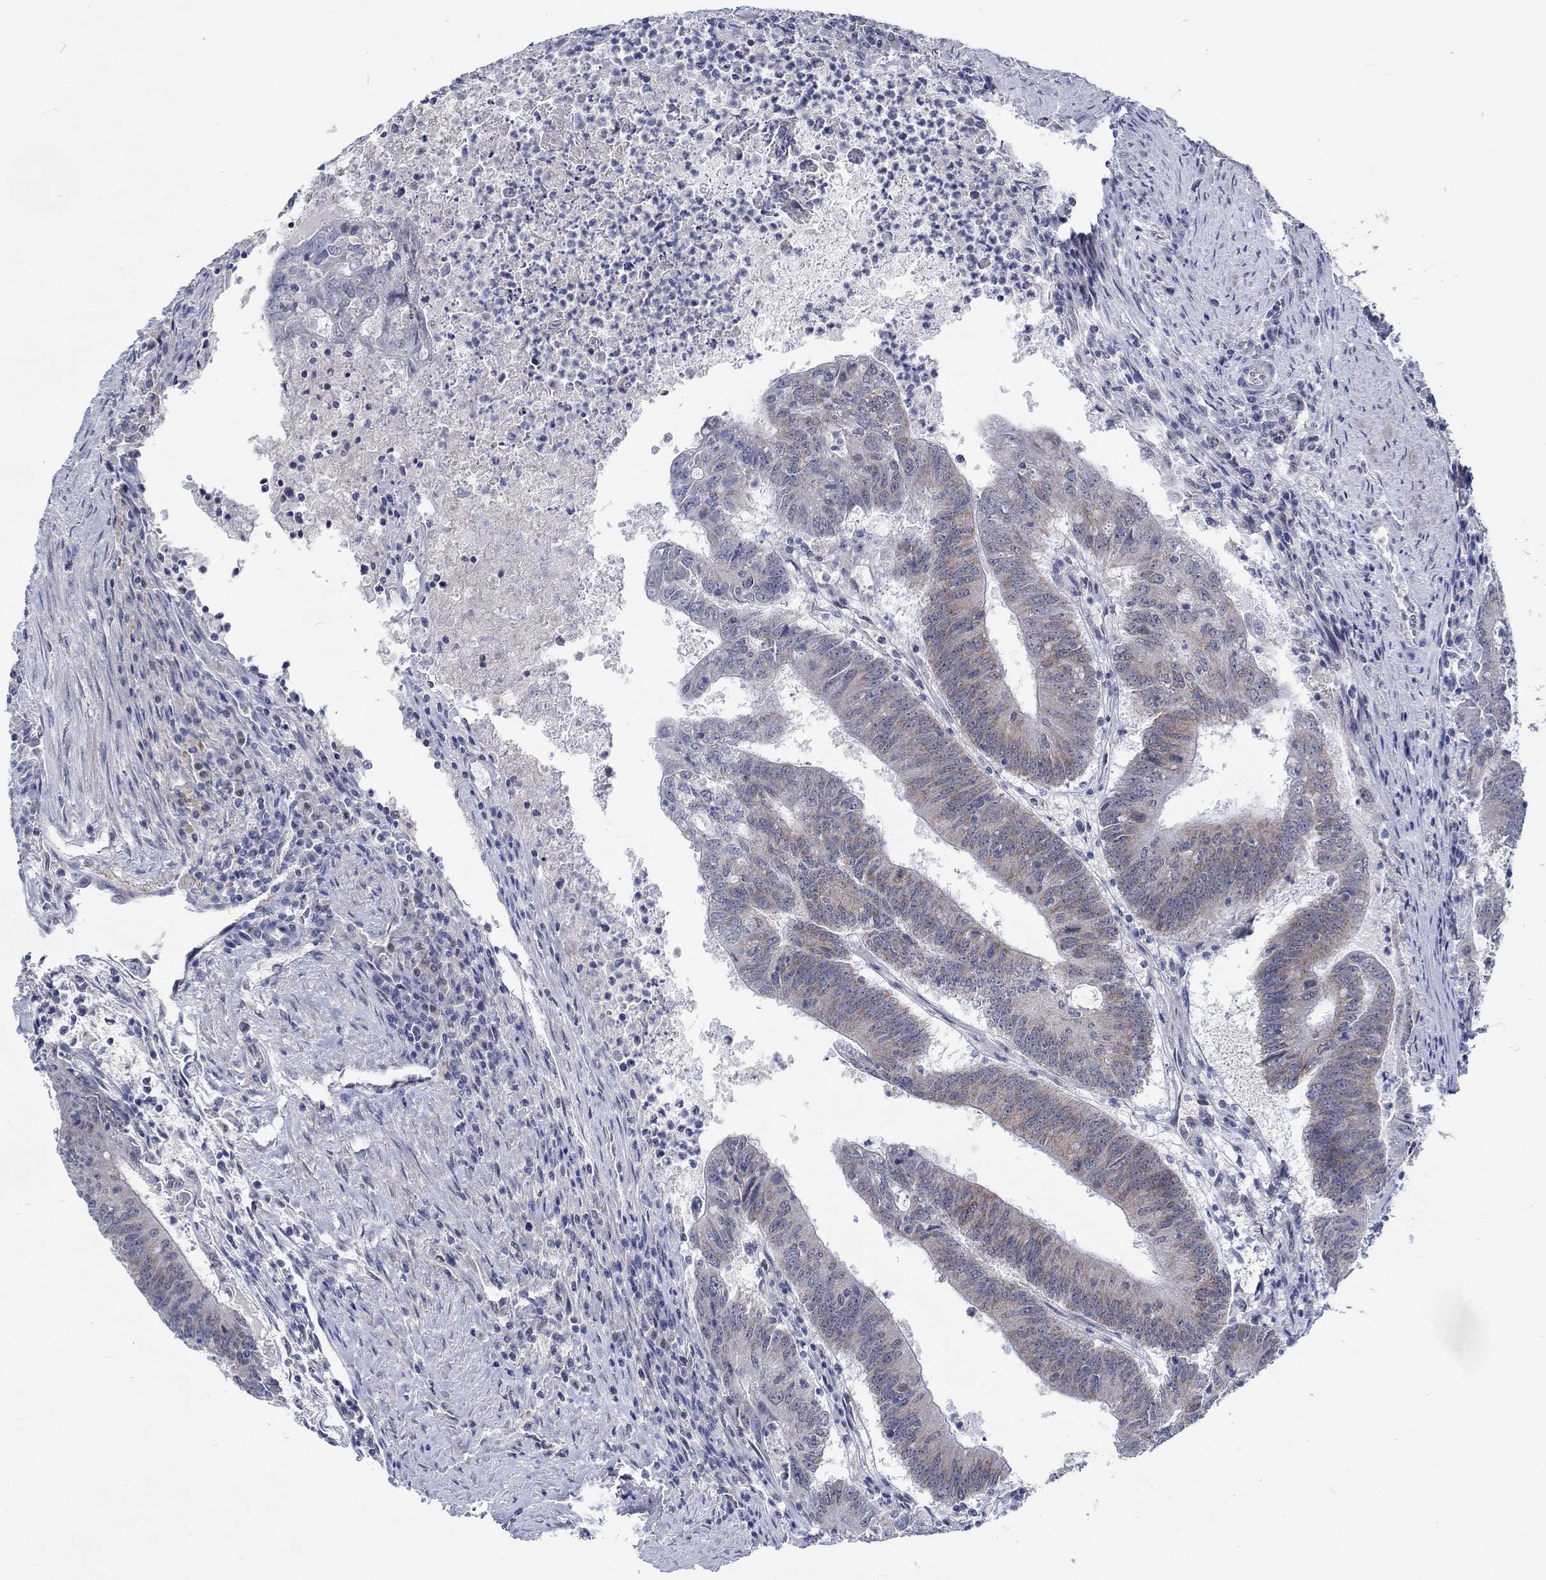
{"staining": {"intensity": "moderate", "quantity": "<25%", "location": "cytoplasmic/membranous"}, "tissue": "colorectal cancer", "cell_type": "Tumor cells", "image_type": "cancer", "snomed": [{"axis": "morphology", "description": "Adenocarcinoma, NOS"}, {"axis": "topography", "description": "Colon"}], "caption": "This is an image of immunohistochemistry staining of colorectal cancer (adenocarcinoma), which shows moderate positivity in the cytoplasmic/membranous of tumor cells.", "gene": "WASF1", "patient": {"sex": "female", "age": 70}}